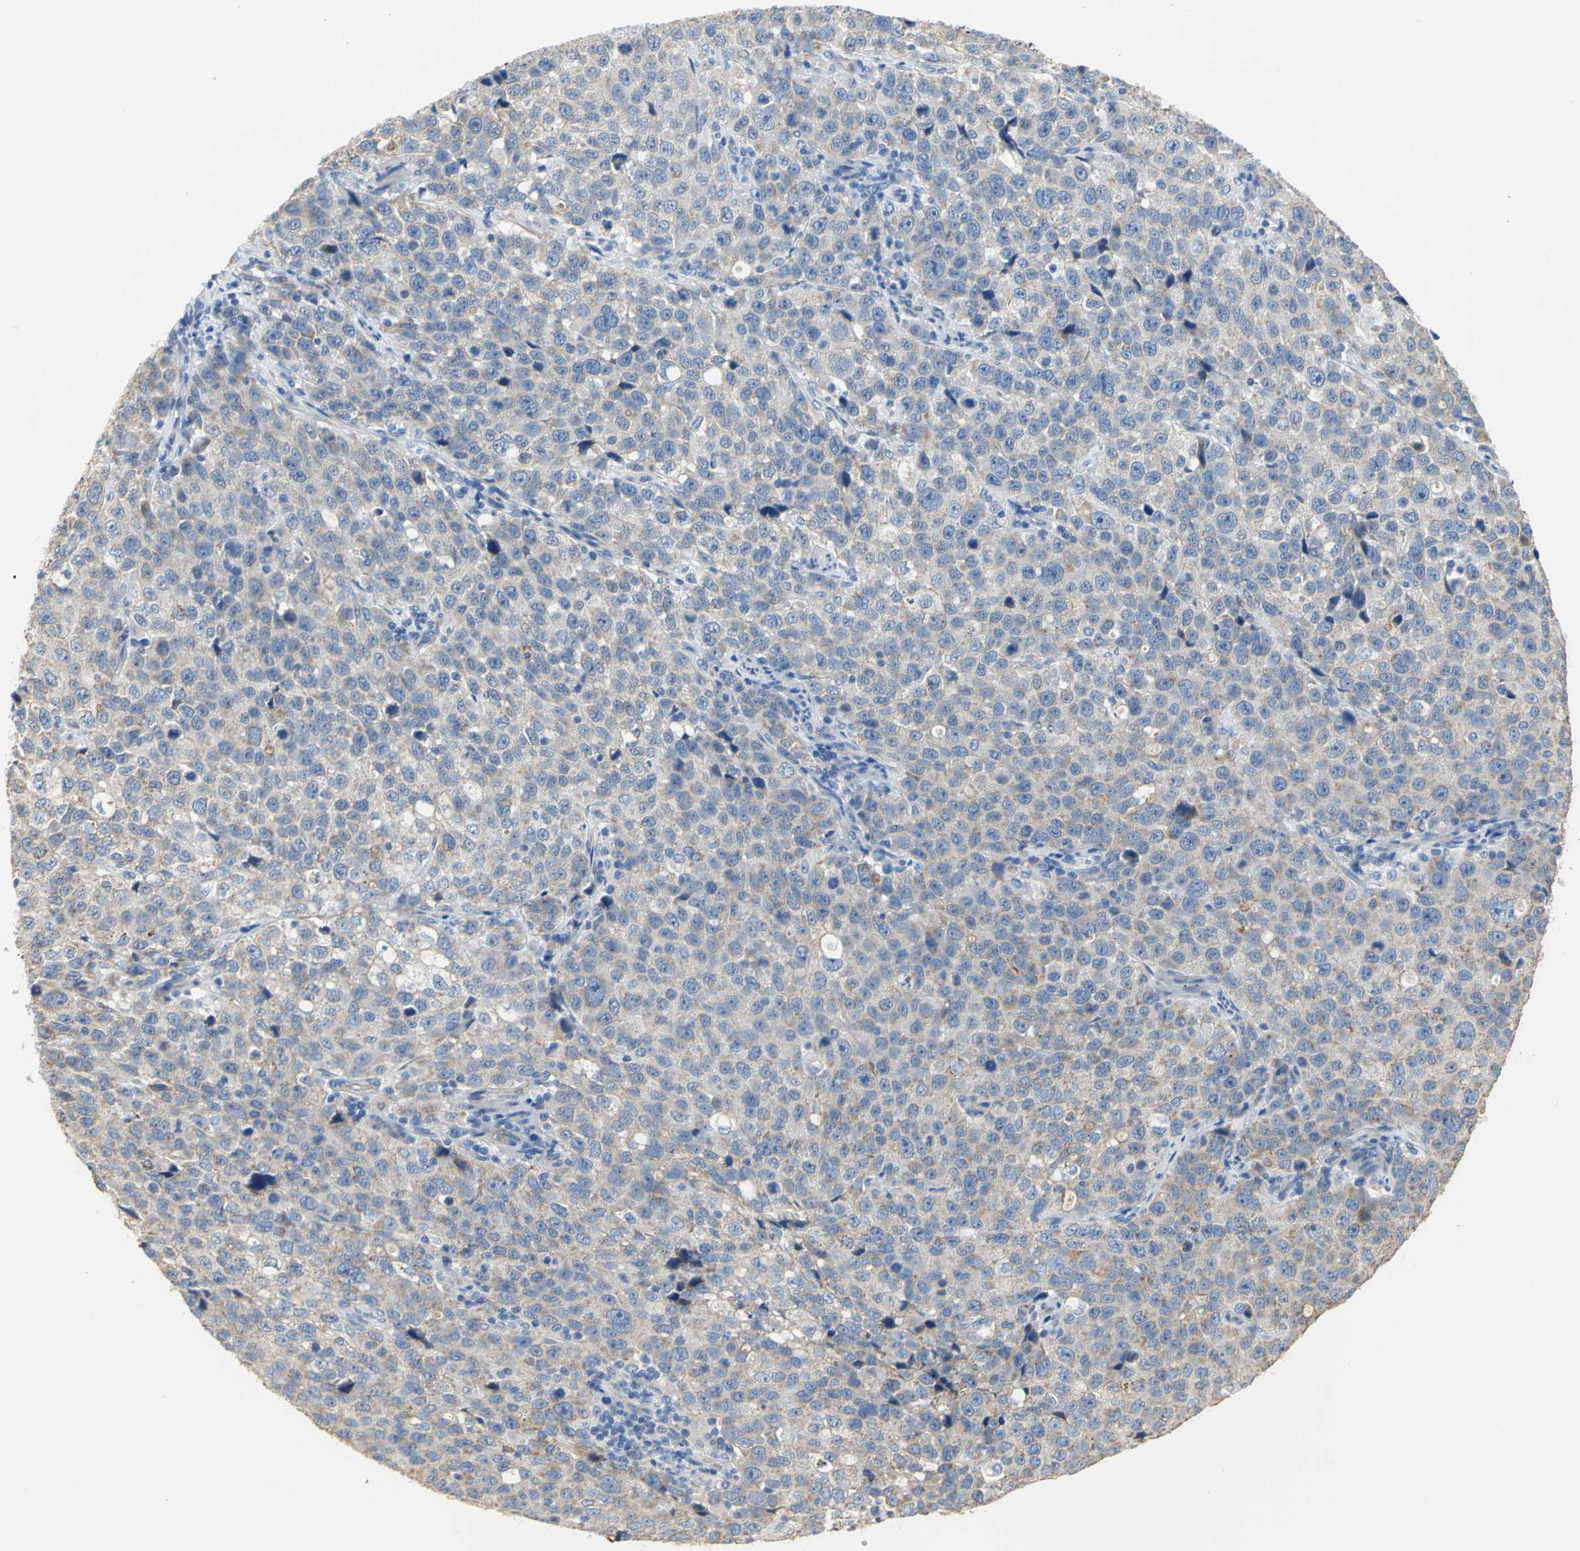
{"staining": {"intensity": "weak", "quantity": "25%-75%", "location": "cytoplasmic/membranous"}, "tissue": "stomach cancer", "cell_type": "Tumor cells", "image_type": "cancer", "snomed": [{"axis": "morphology", "description": "Normal tissue, NOS"}, {"axis": "morphology", "description": "Adenocarcinoma, NOS"}, {"axis": "topography", "description": "Stomach"}], "caption": "DAB immunohistochemical staining of human adenocarcinoma (stomach) exhibits weak cytoplasmic/membranous protein positivity in about 25%-75% of tumor cells.", "gene": "HTR1F", "patient": {"sex": "male", "age": 48}}